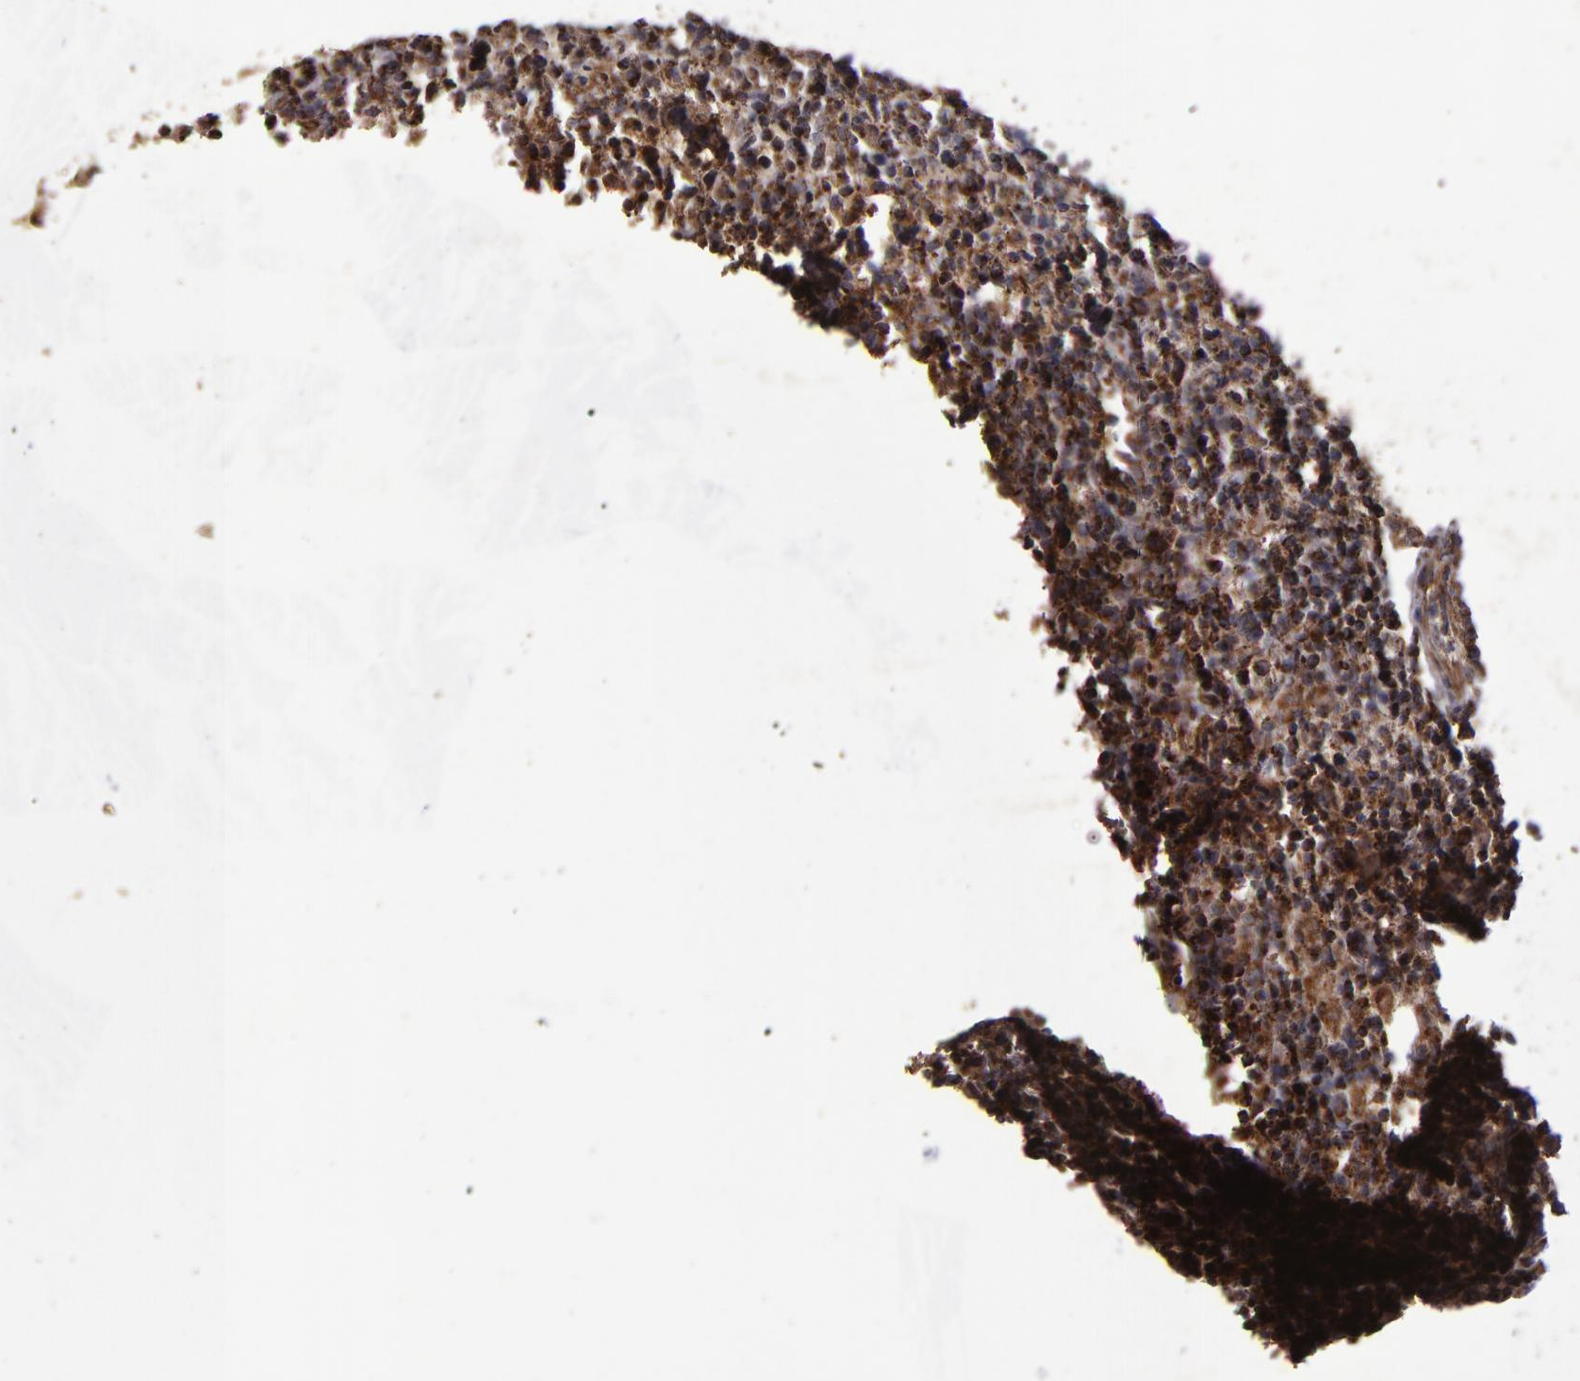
{"staining": {"intensity": "strong", "quantity": ">75%", "location": "cytoplasmic/membranous"}, "tissue": "lymphoma", "cell_type": "Tumor cells", "image_type": "cancer", "snomed": [{"axis": "morphology", "description": "Hodgkin's disease, NOS"}, {"axis": "topography", "description": "Lymph node"}], "caption": "Lymphoma tissue shows strong cytoplasmic/membranous expression in approximately >75% of tumor cells", "gene": "TIMM9", "patient": {"sex": "male", "age": 65}}